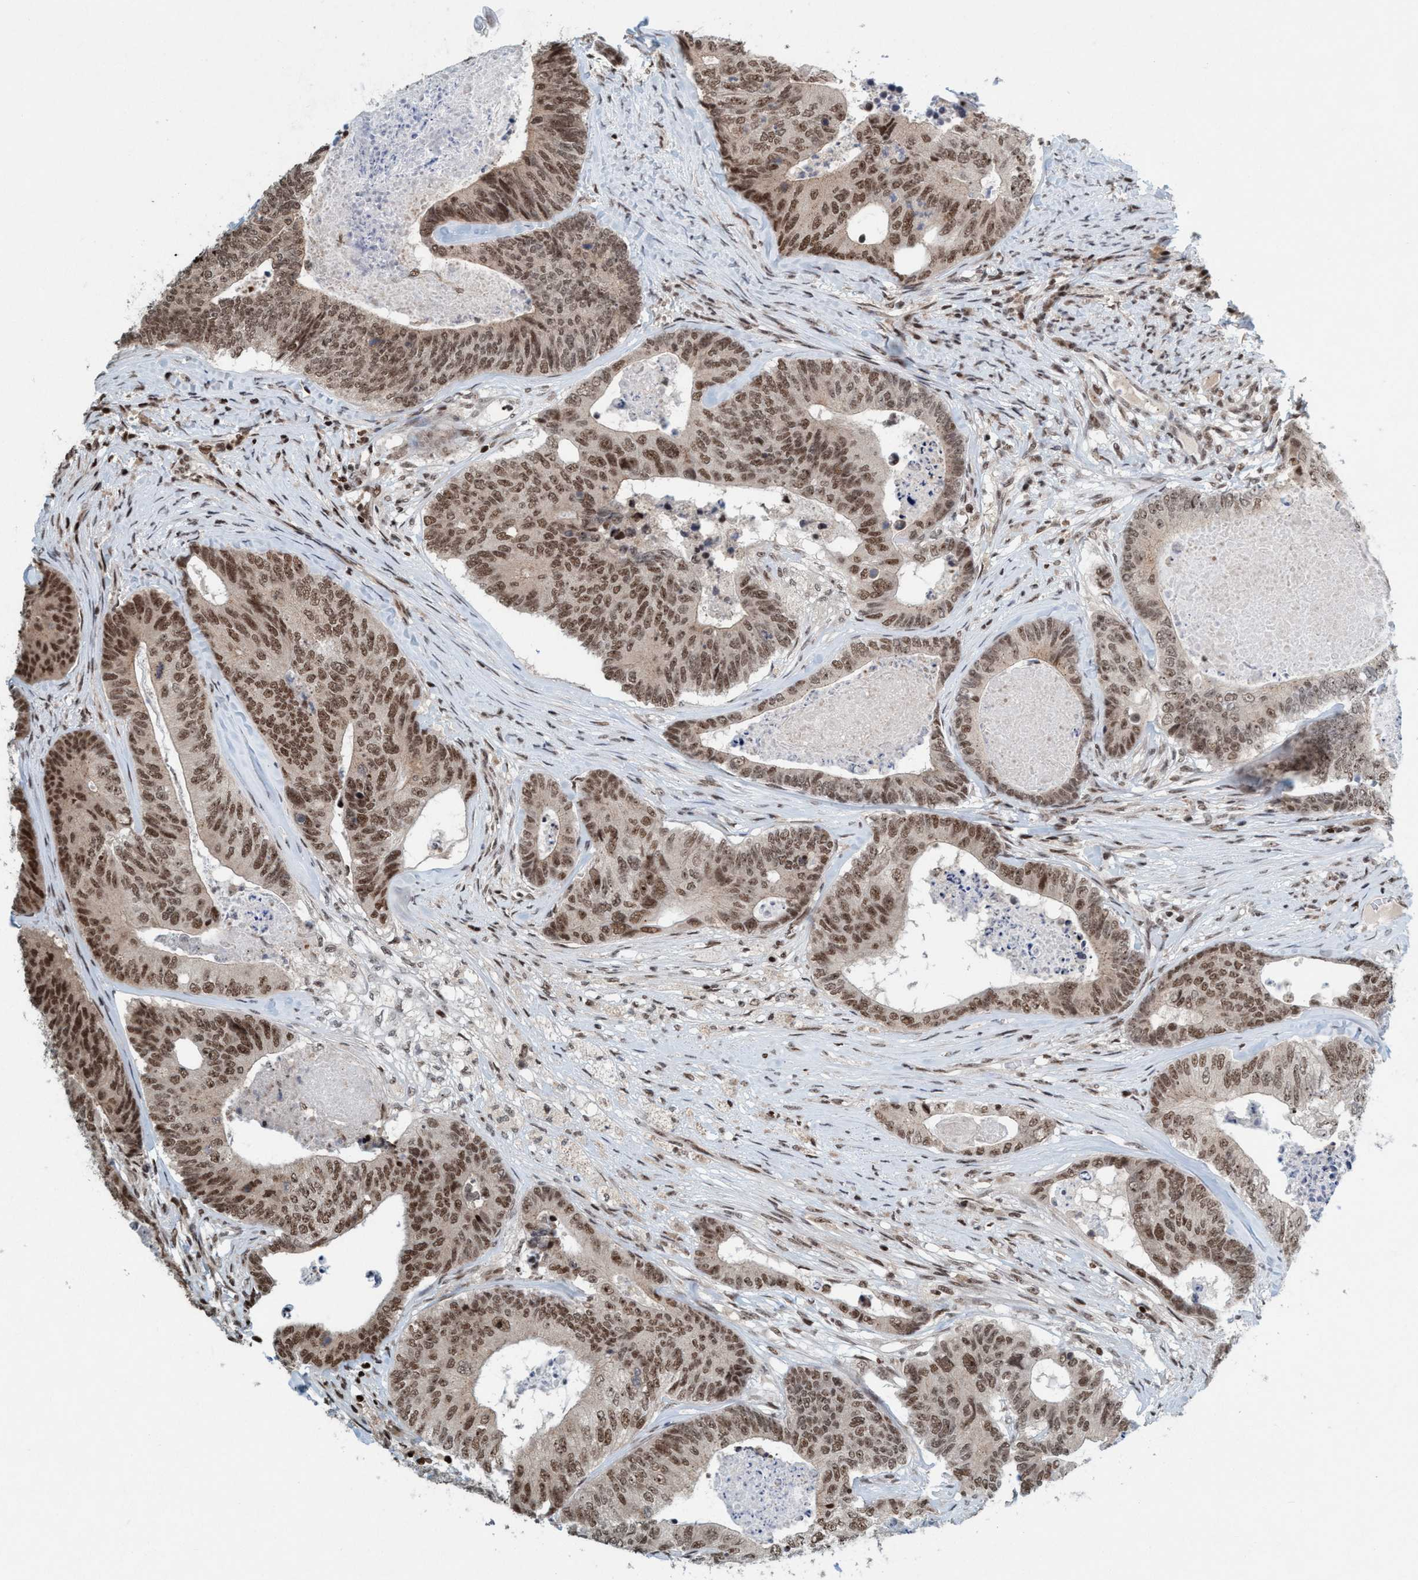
{"staining": {"intensity": "moderate", "quantity": ">75%", "location": "nuclear"}, "tissue": "colorectal cancer", "cell_type": "Tumor cells", "image_type": "cancer", "snomed": [{"axis": "morphology", "description": "Adenocarcinoma, NOS"}, {"axis": "topography", "description": "Colon"}], "caption": "A medium amount of moderate nuclear staining is identified in about >75% of tumor cells in adenocarcinoma (colorectal) tissue.", "gene": "SMCR8", "patient": {"sex": "female", "age": 67}}